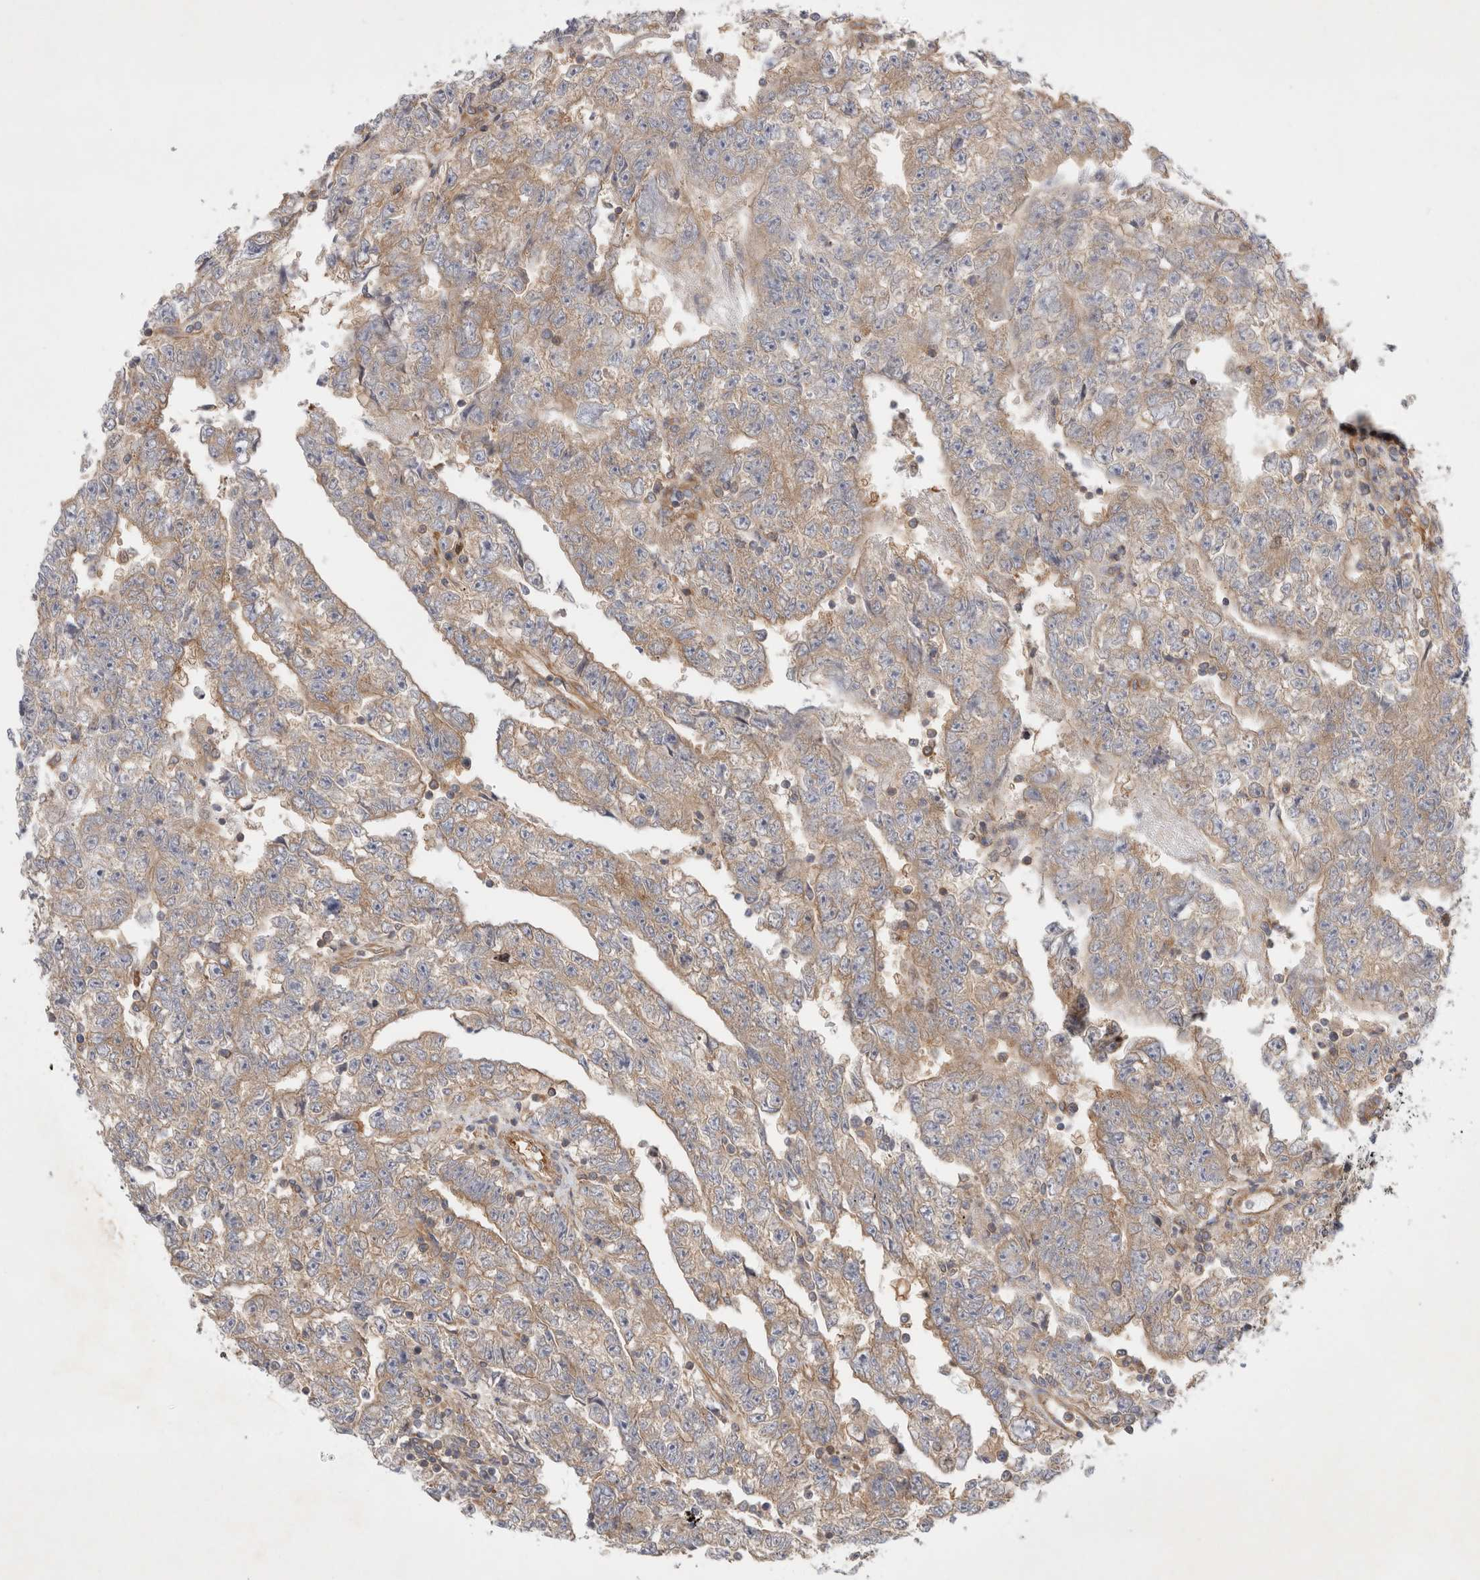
{"staining": {"intensity": "weak", "quantity": ">75%", "location": "cytoplasmic/membranous"}, "tissue": "testis cancer", "cell_type": "Tumor cells", "image_type": "cancer", "snomed": [{"axis": "morphology", "description": "Carcinoma, Embryonal, NOS"}, {"axis": "topography", "description": "Testis"}], "caption": "Embryonal carcinoma (testis) stained for a protein reveals weak cytoplasmic/membranous positivity in tumor cells.", "gene": "GPR150", "patient": {"sex": "male", "age": 25}}